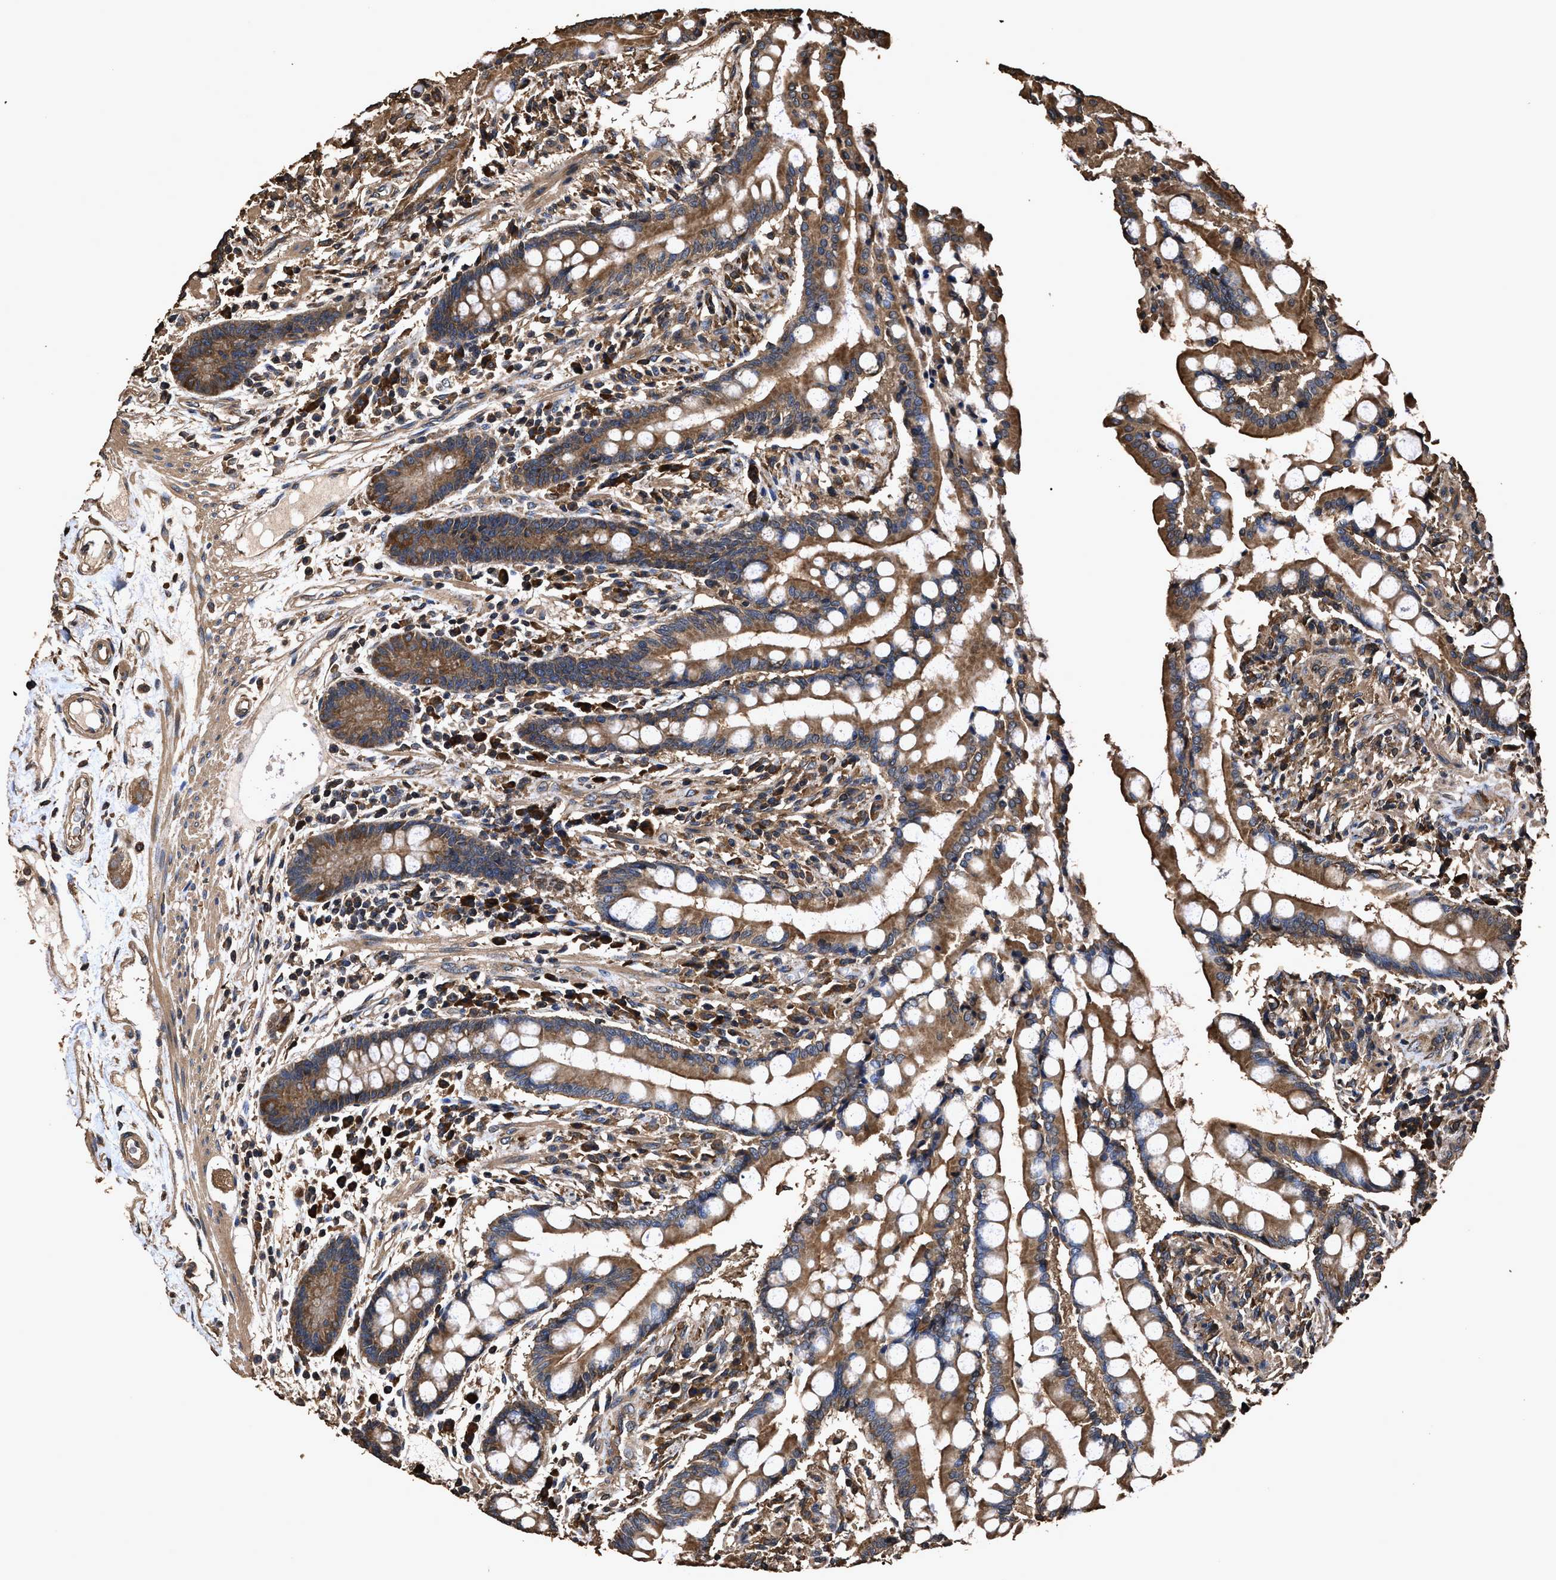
{"staining": {"intensity": "moderate", "quantity": ">75%", "location": "cytoplasmic/membranous"}, "tissue": "colon", "cell_type": "Endothelial cells", "image_type": "normal", "snomed": [{"axis": "morphology", "description": "Normal tissue, NOS"}, {"axis": "topography", "description": "Colon"}], "caption": "IHC (DAB) staining of unremarkable colon displays moderate cytoplasmic/membranous protein expression in approximately >75% of endothelial cells. Using DAB (3,3'-diaminobenzidine) (brown) and hematoxylin (blue) stains, captured at high magnification using brightfield microscopy.", "gene": "ZMYND19", "patient": {"sex": "male", "age": 73}}